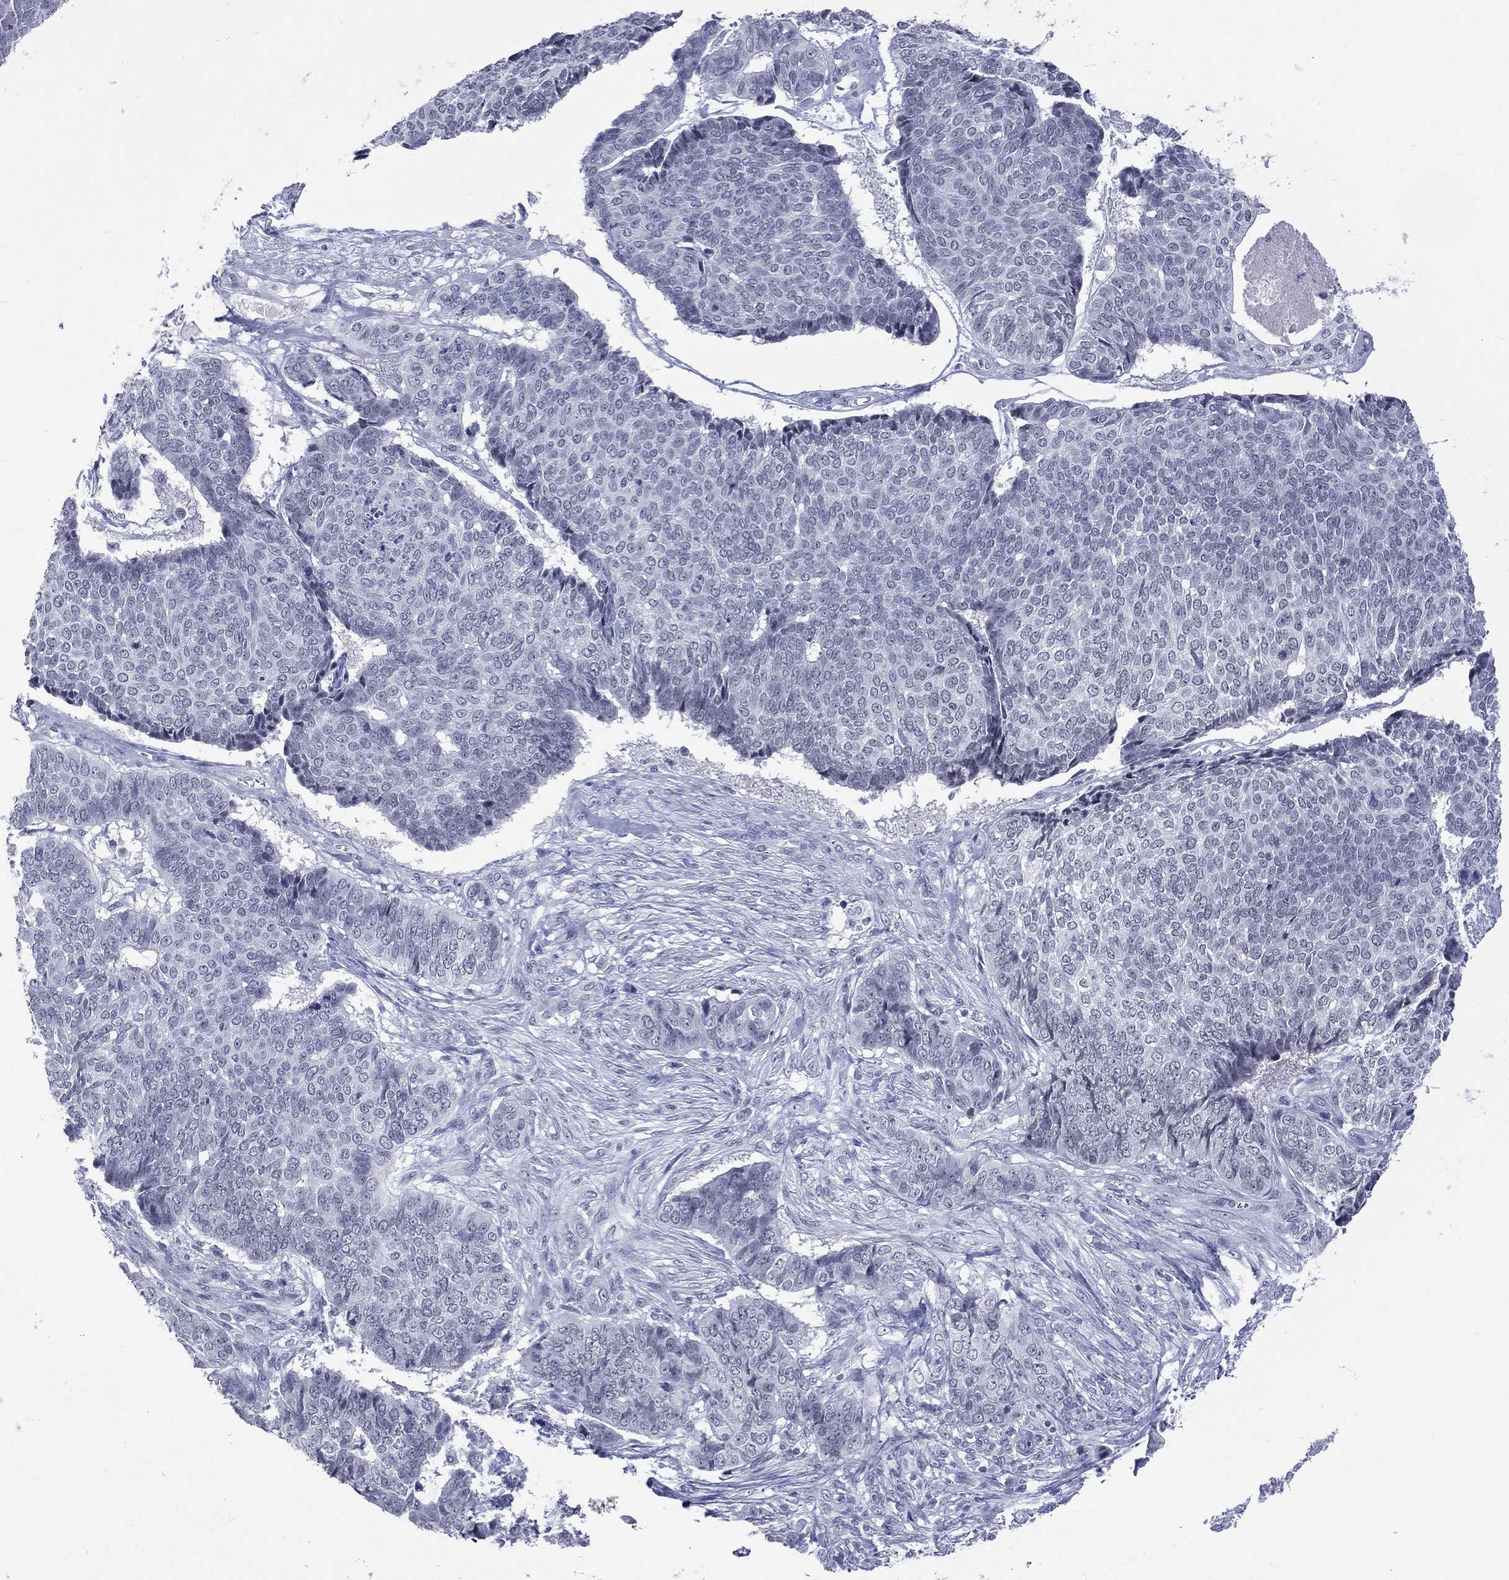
{"staining": {"intensity": "negative", "quantity": "none", "location": "none"}, "tissue": "skin cancer", "cell_type": "Tumor cells", "image_type": "cancer", "snomed": [{"axis": "morphology", "description": "Basal cell carcinoma"}, {"axis": "topography", "description": "Skin"}], "caption": "The IHC micrograph has no significant expression in tumor cells of basal cell carcinoma (skin) tissue.", "gene": "SSX1", "patient": {"sex": "male", "age": 86}}